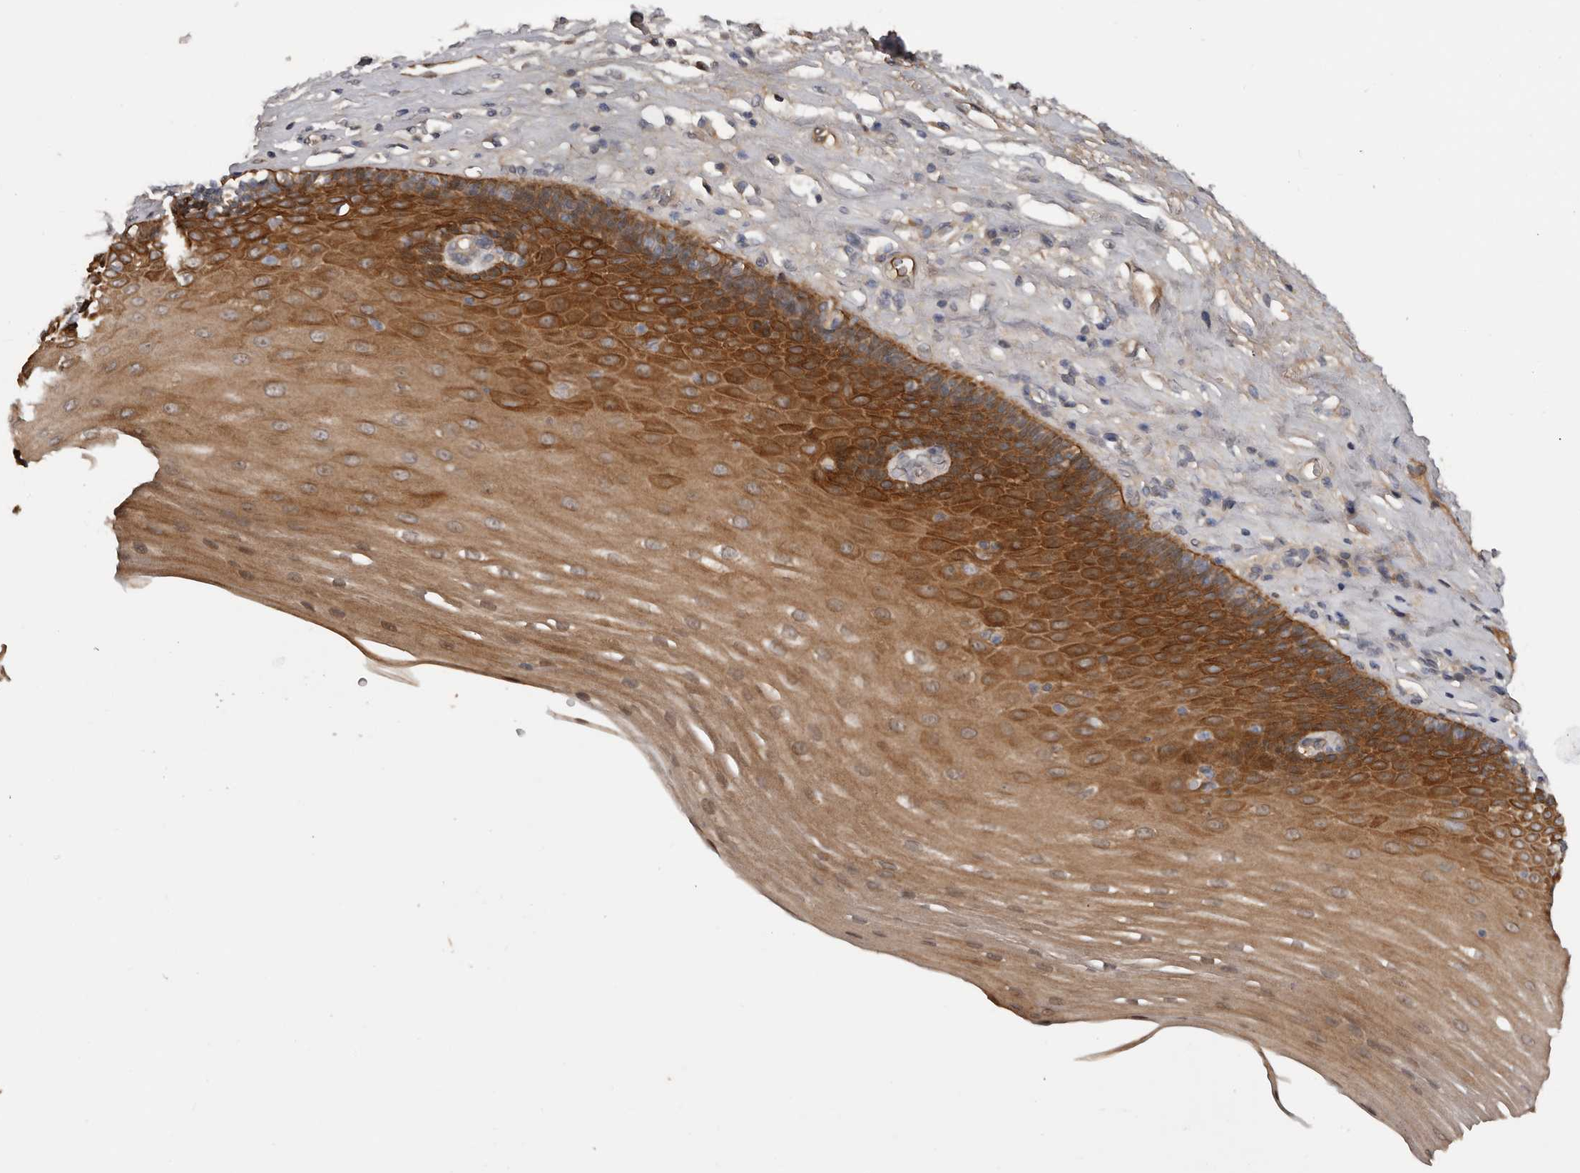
{"staining": {"intensity": "strong", "quantity": "25%-75%", "location": "cytoplasmic/membranous"}, "tissue": "esophagus", "cell_type": "Squamous epithelial cells", "image_type": "normal", "snomed": [{"axis": "morphology", "description": "Normal tissue, NOS"}, {"axis": "topography", "description": "Esophagus"}], "caption": "An image of human esophagus stained for a protein demonstrates strong cytoplasmic/membranous brown staining in squamous epithelial cells.", "gene": "DNAJB4", "patient": {"sex": "male", "age": 62}}